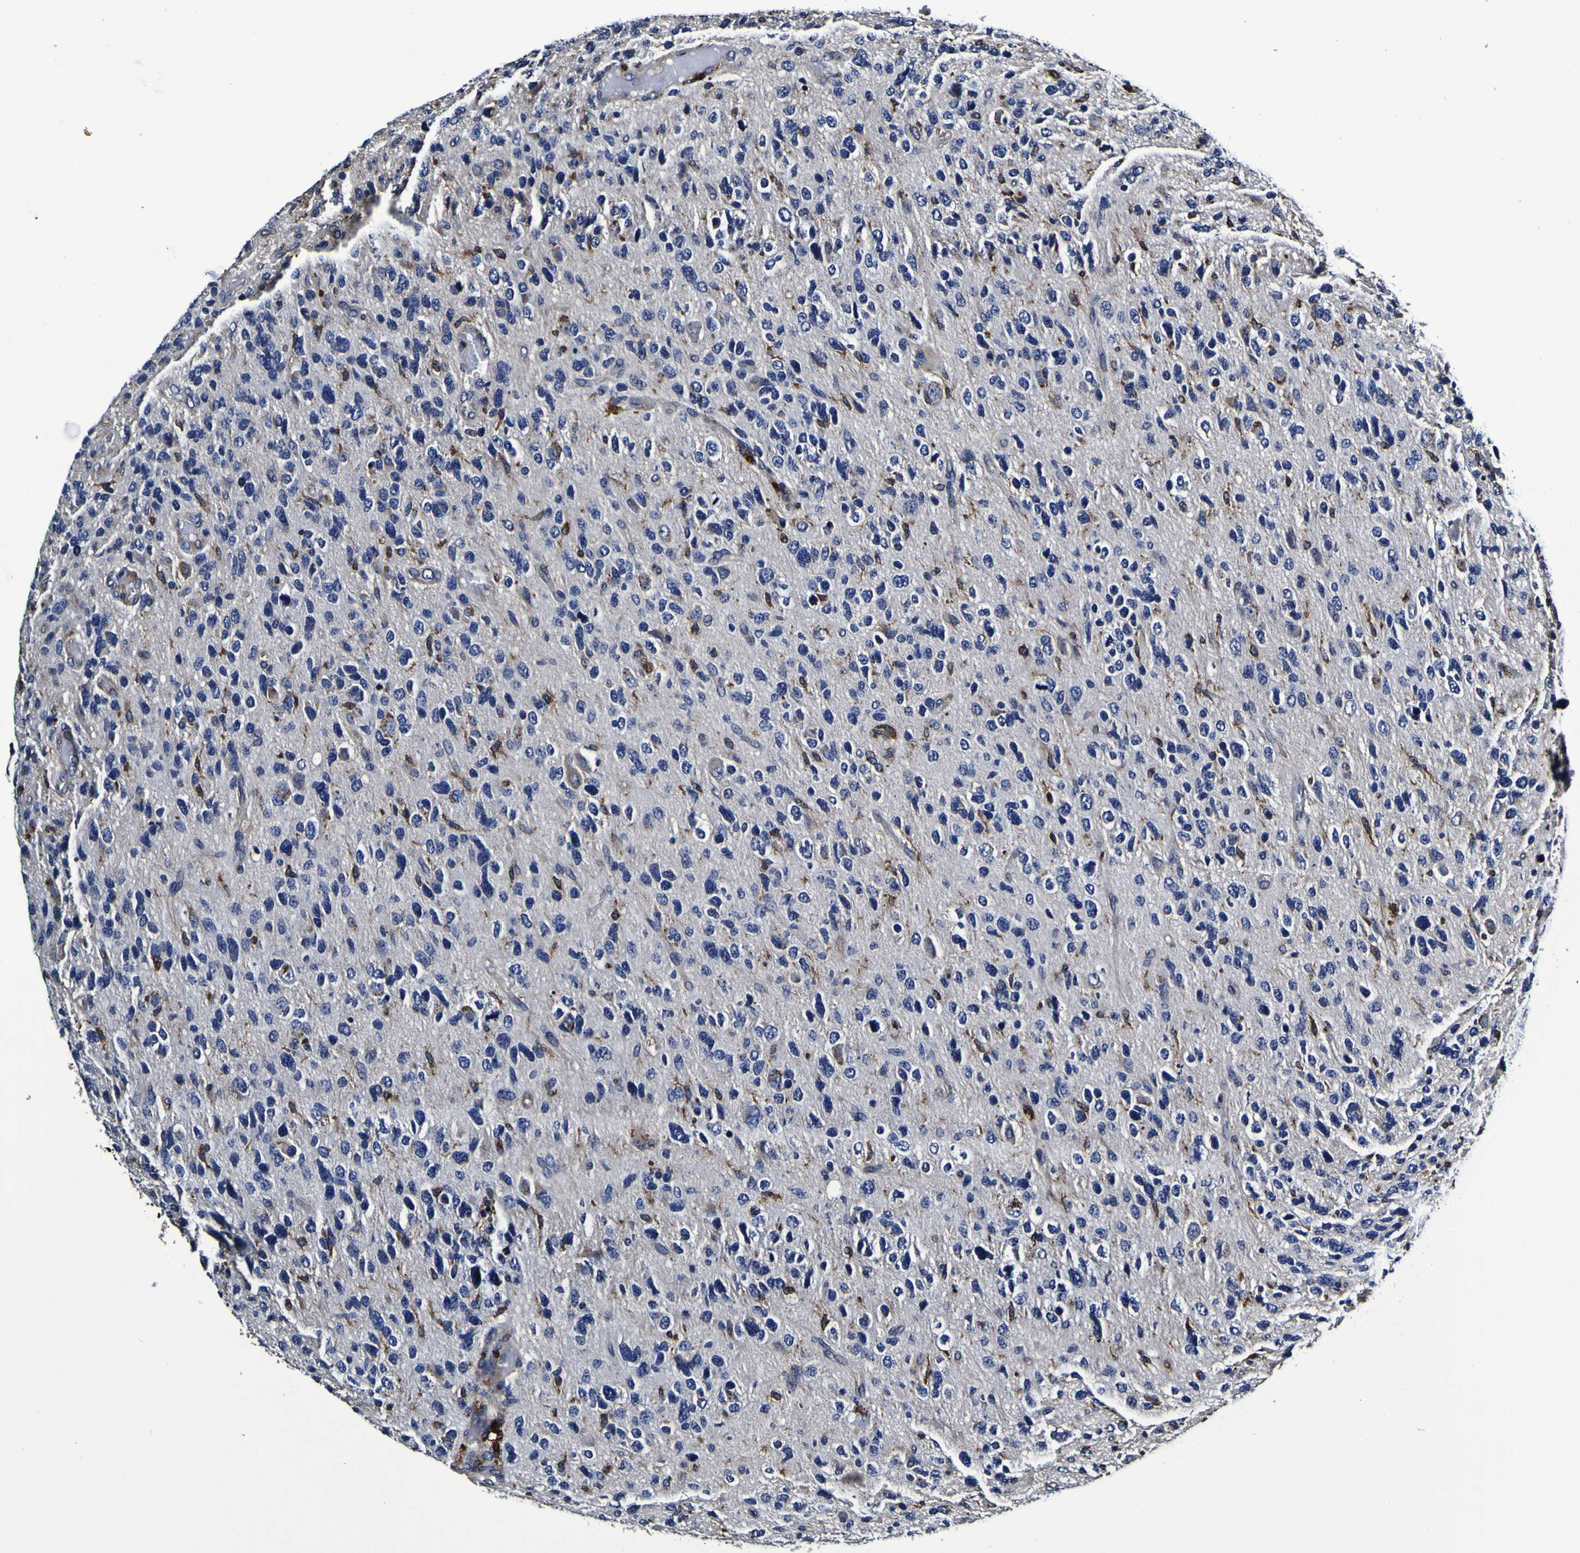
{"staining": {"intensity": "negative", "quantity": "none", "location": "none"}, "tissue": "glioma", "cell_type": "Tumor cells", "image_type": "cancer", "snomed": [{"axis": "morphology", "description": "Glioma, malignant, High grade"}, {"axis": "topography", "description": "Brain"}], "caption": "Malignant glioma (high-grade) was stained to show a protein in brown. There is no significant staining in tumor cells.", "gene": "GPX1", "patient": {"sex": "female", "age": 58}}